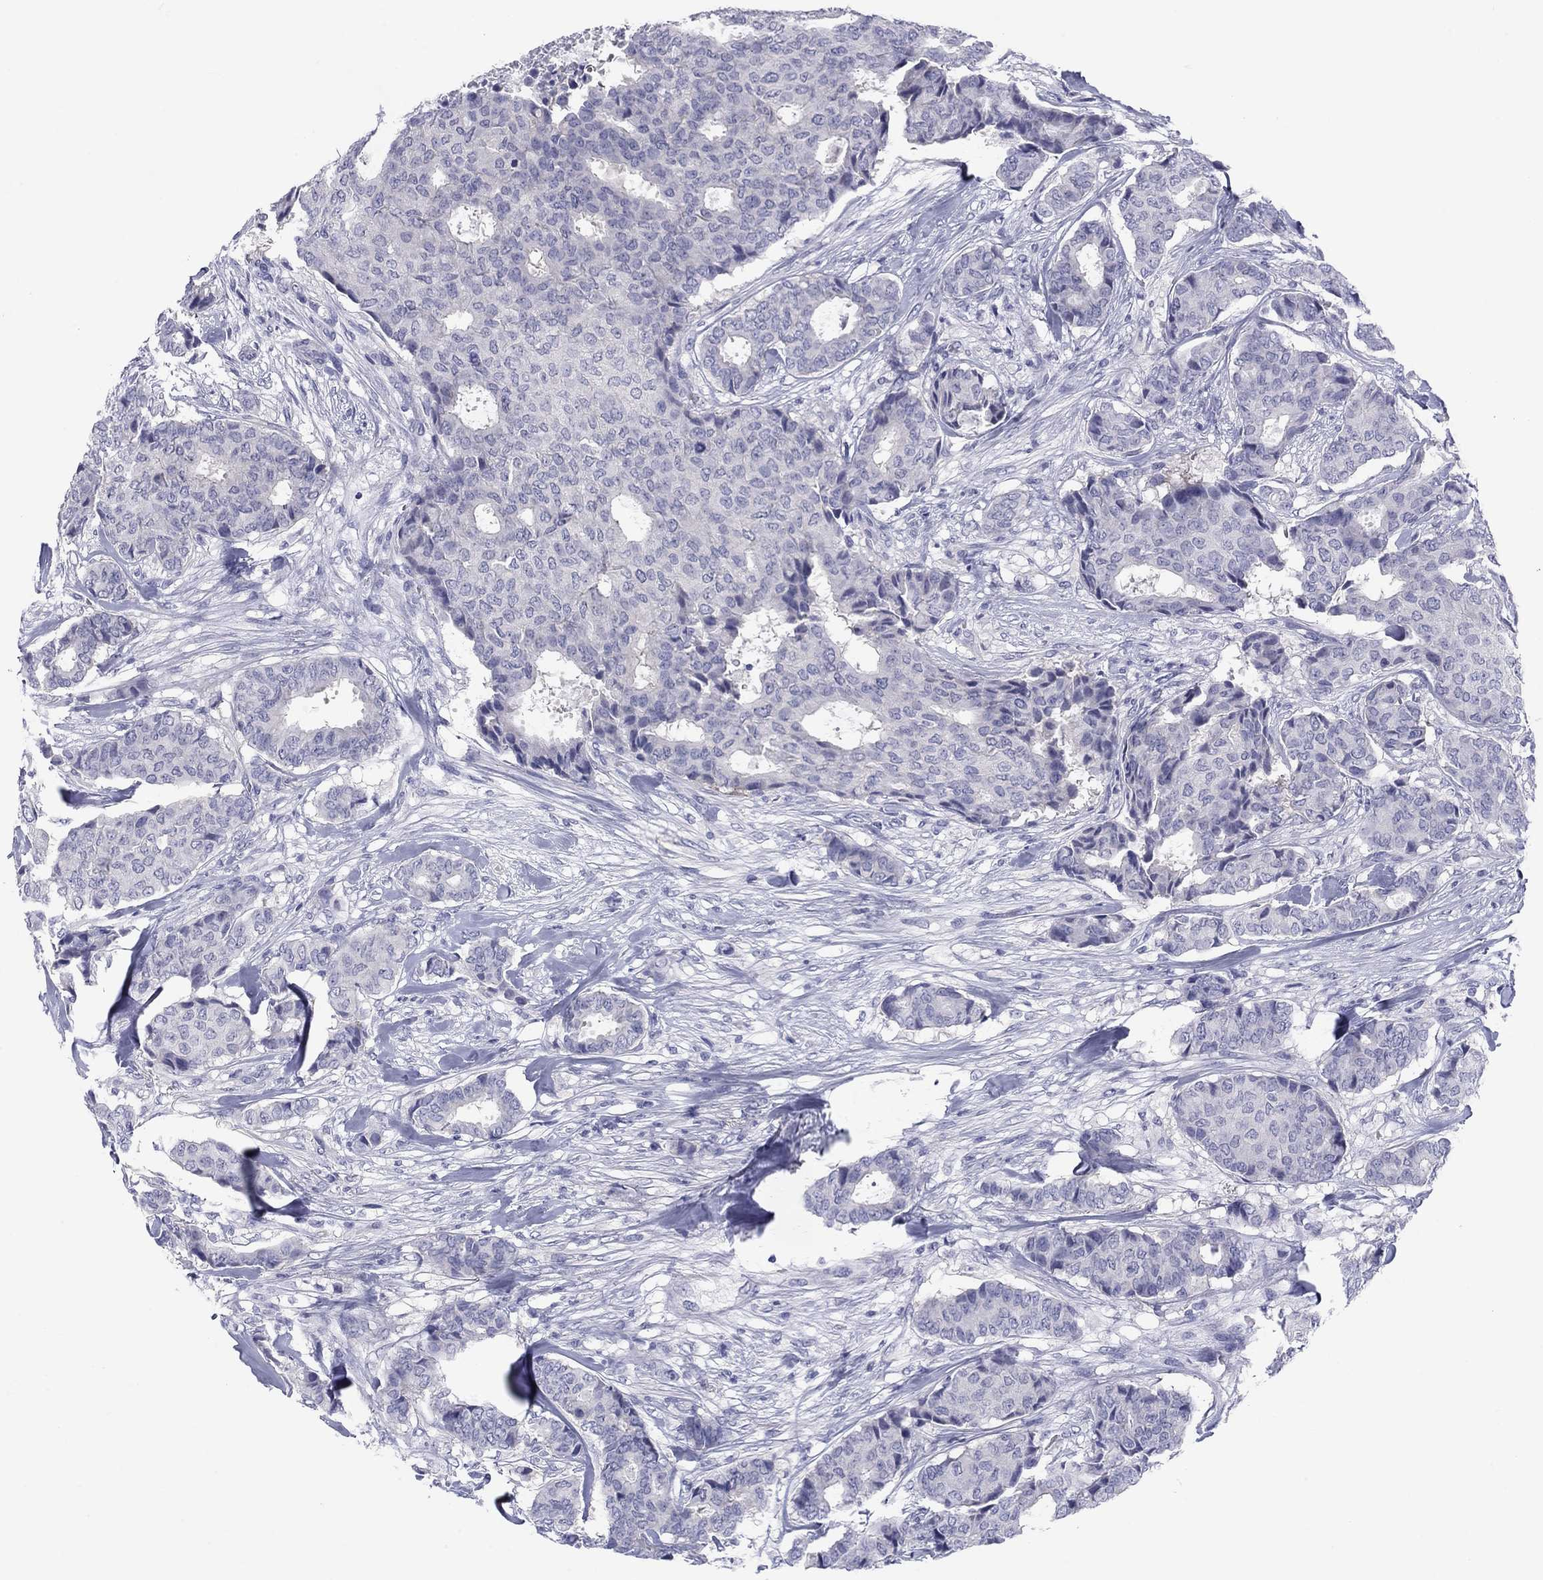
{"staining": {"intensity": "negative", "quantity": "none", "location": "none"}, "tissue": "breast cancer", "cell_type": "Tumor cells", "image_type": "cancer", "snomed": [{"axis": "morphology", "description": "Duct carcinoma"}, {"axis": "topography", "description": "Breast"}], "caption": "Breast intraductal carcinoma stained for a protein using immunohistochemistry (IHC) shows no positivity tumor cells.", "gene": "CACNA1A", "patient": {"sex": "female", "age": 75}}